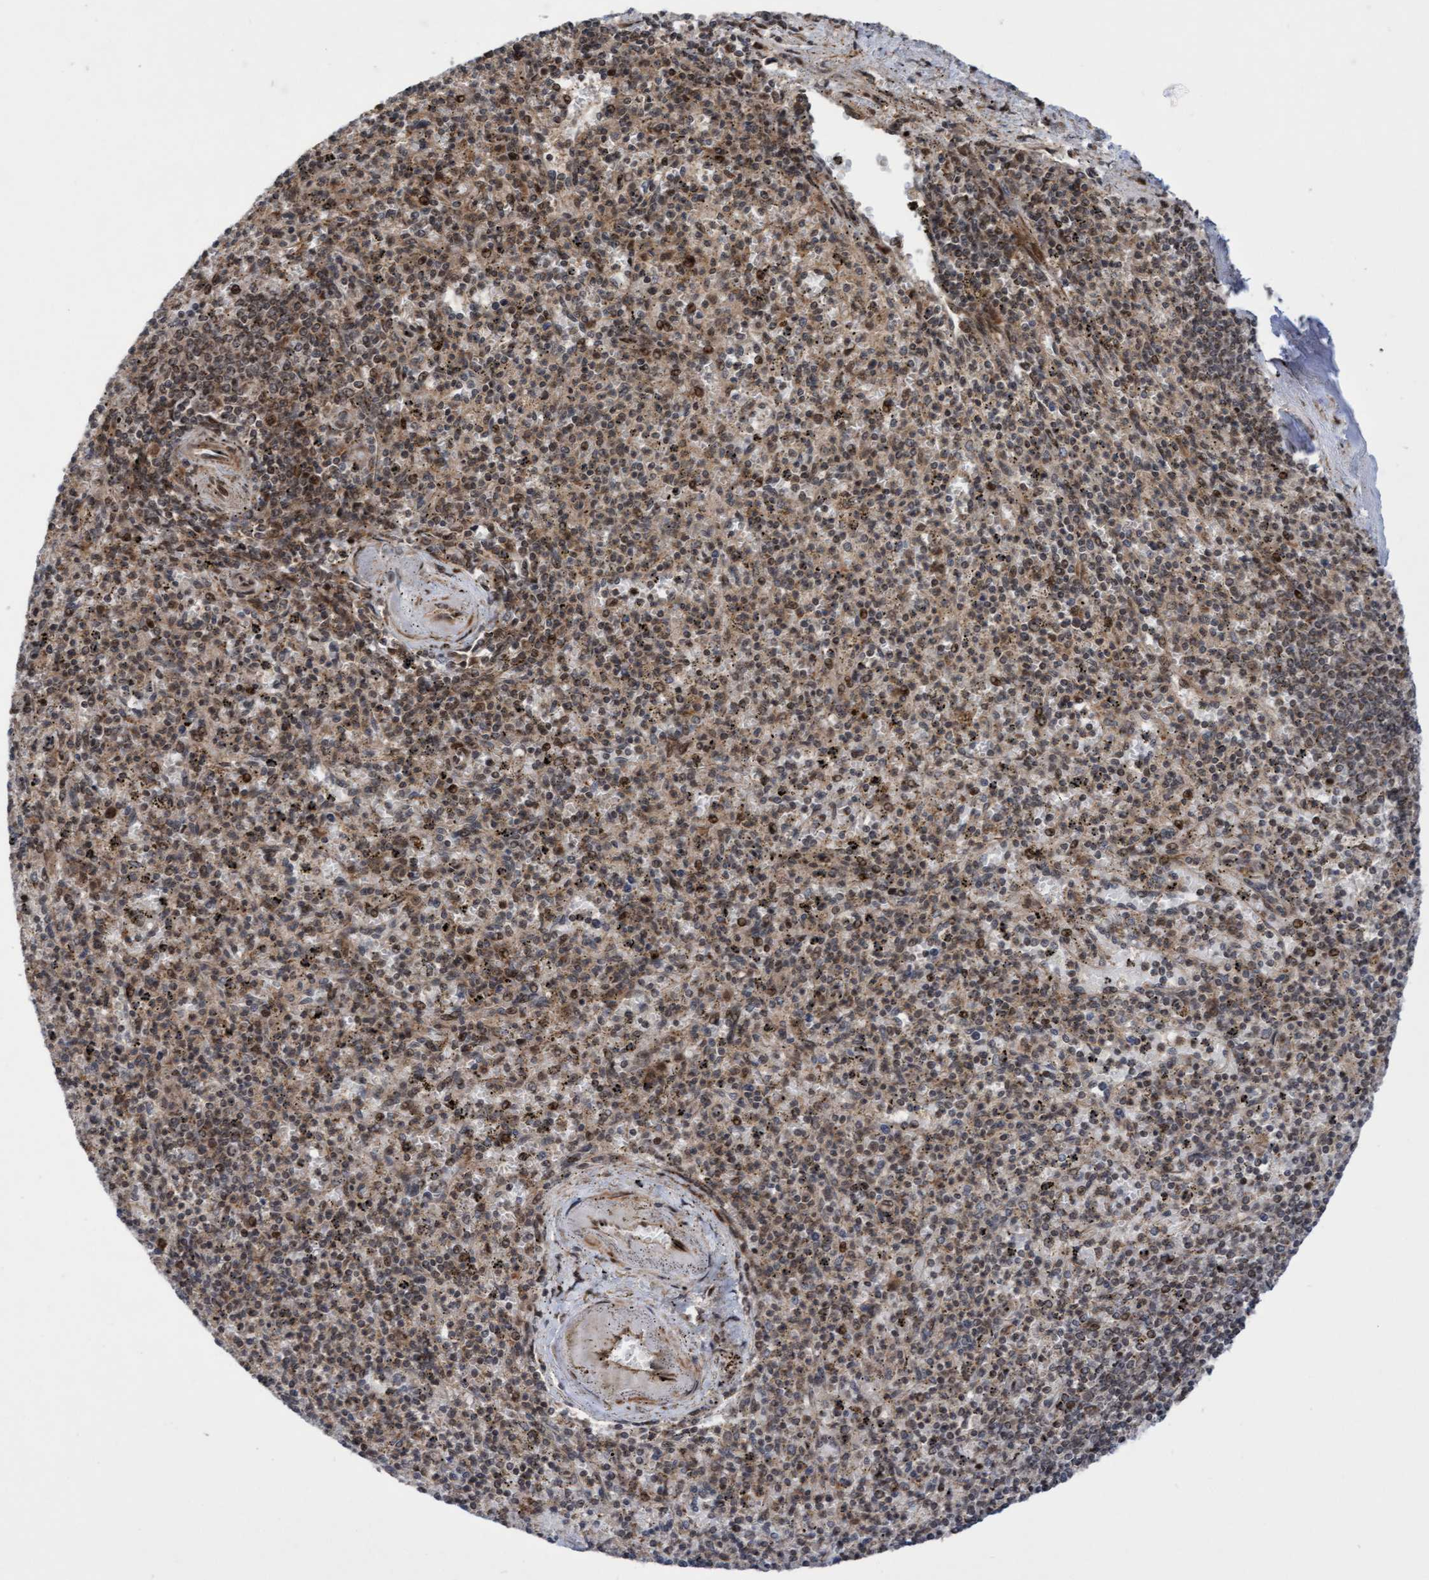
{"staining": {"intensity": "weak", "quantity": ">75%", "location": "cytoplasmic/membranous,nuclear"}, "tissue": "spleen", "cell_type": "Cells in red pulp", "image_type": "normal", "snomed": [{"axis": "morphology", "description": "Normal tissue, NOS"}, {"axis": "topography", "description": "Spleen"}], "caption": "Immunohistochemistry histopathology image of unremarkable spleen stained for a protein (brown), which displays low levels of weak cytoplasmic/membranous,nuclear positivity in about >75% of cells in red pulp.", "gene": "ITFG1", "patient": {"sex": "male", "age": 72}}